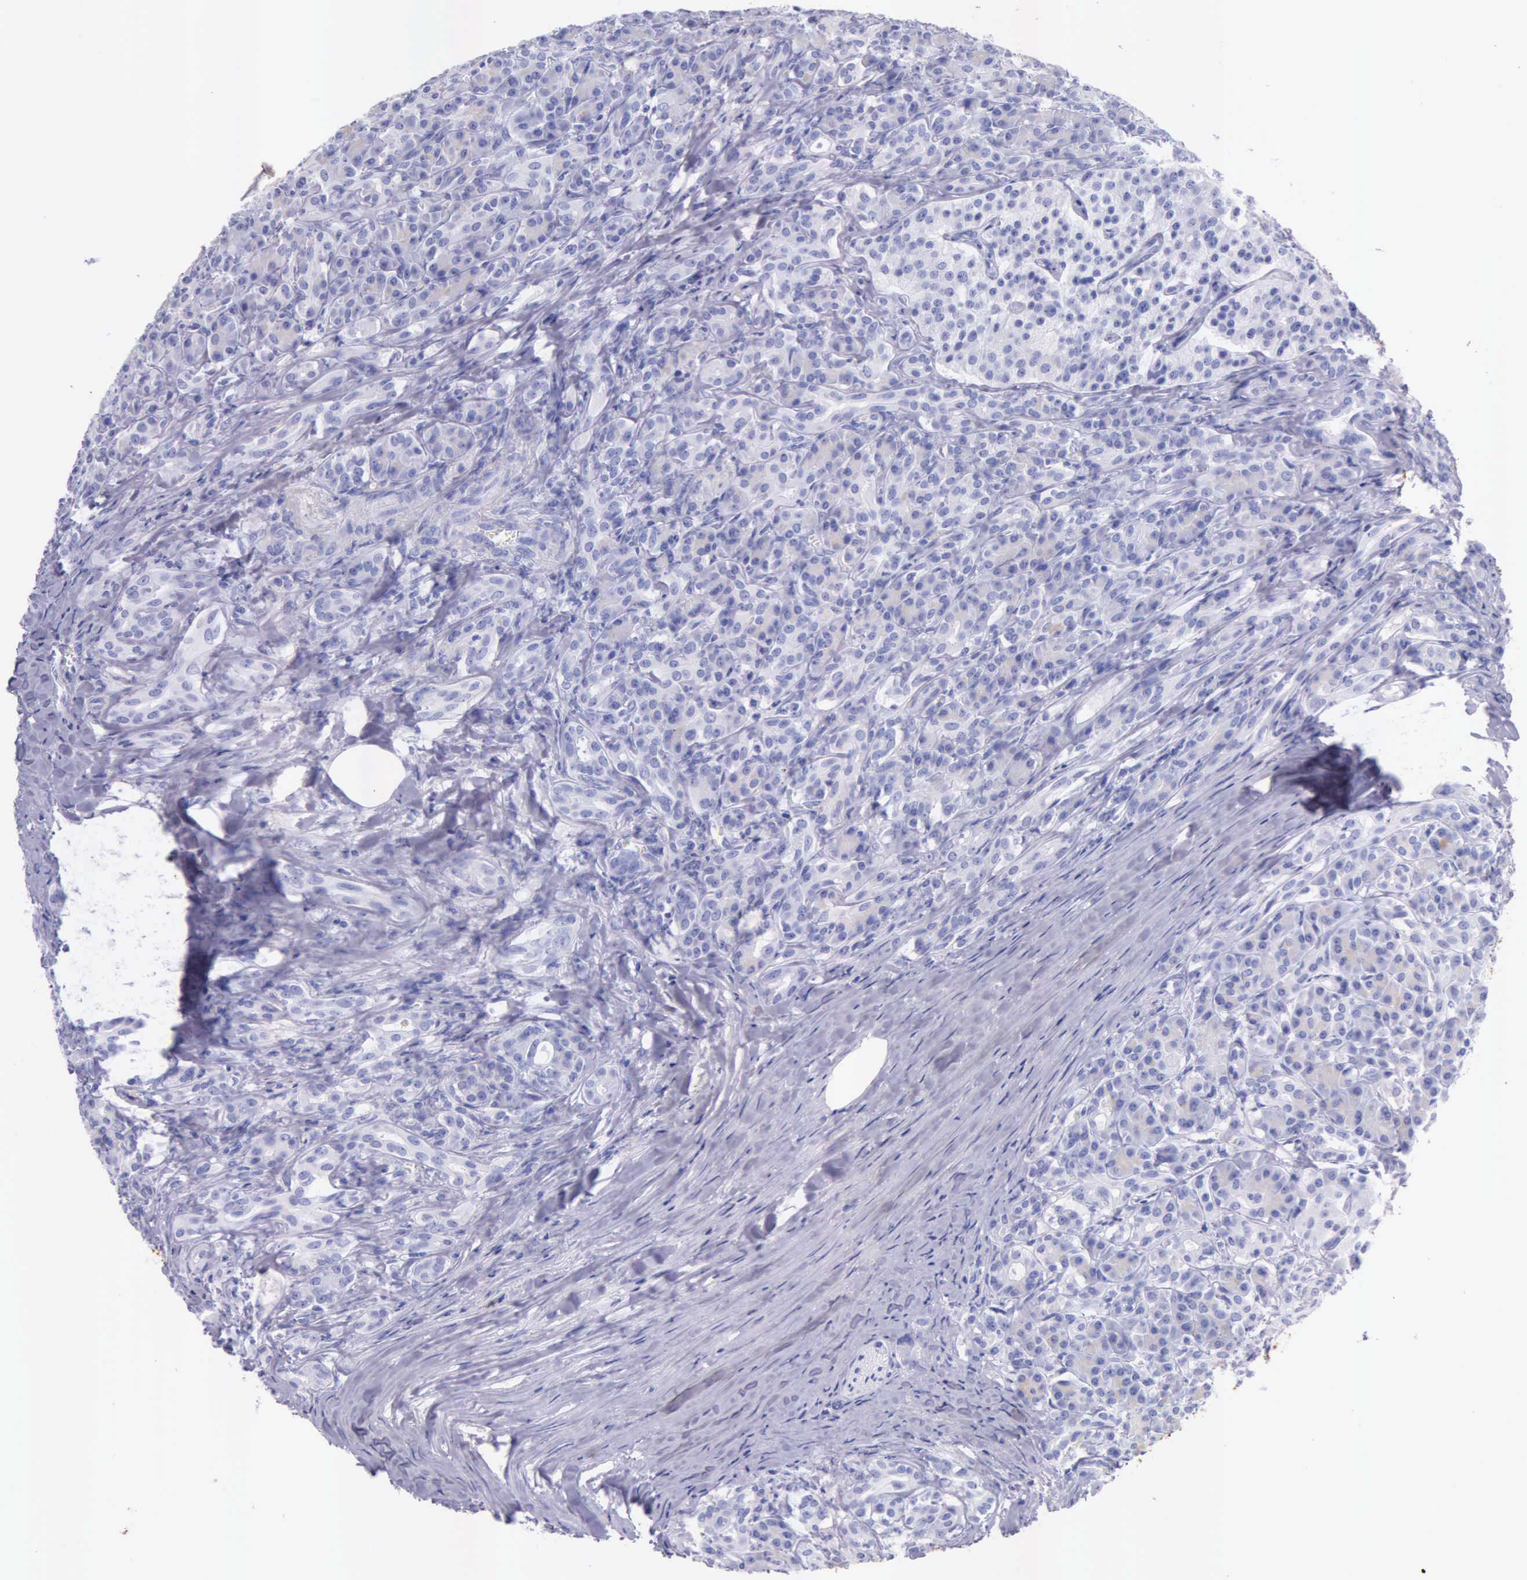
{"staining": {"intensity": "negative", "quantity": "none", "location": "none"}, "tissue": "pancreas", "cell_type": "Exocrine glandular cells", "image_type": "normal", "snomed": [{"axis": "morphology", "description": "Normal tissue, NOS"}, {"axis": "topography", "description": "Lymph node"}, {"axis": "topography", "description": "Pancreas"}], "caption": "Immunohistochemical staining of benign human pancreas shows no significant staining in exocrine glandular cells. The staining is performed using DAB (3,3'-diaminobenzidine) brown chromogen with nuclei counter-stained in using hematoxylin.", "gene": "KLK2", "patient": {"sex": "male", "age": 59}}